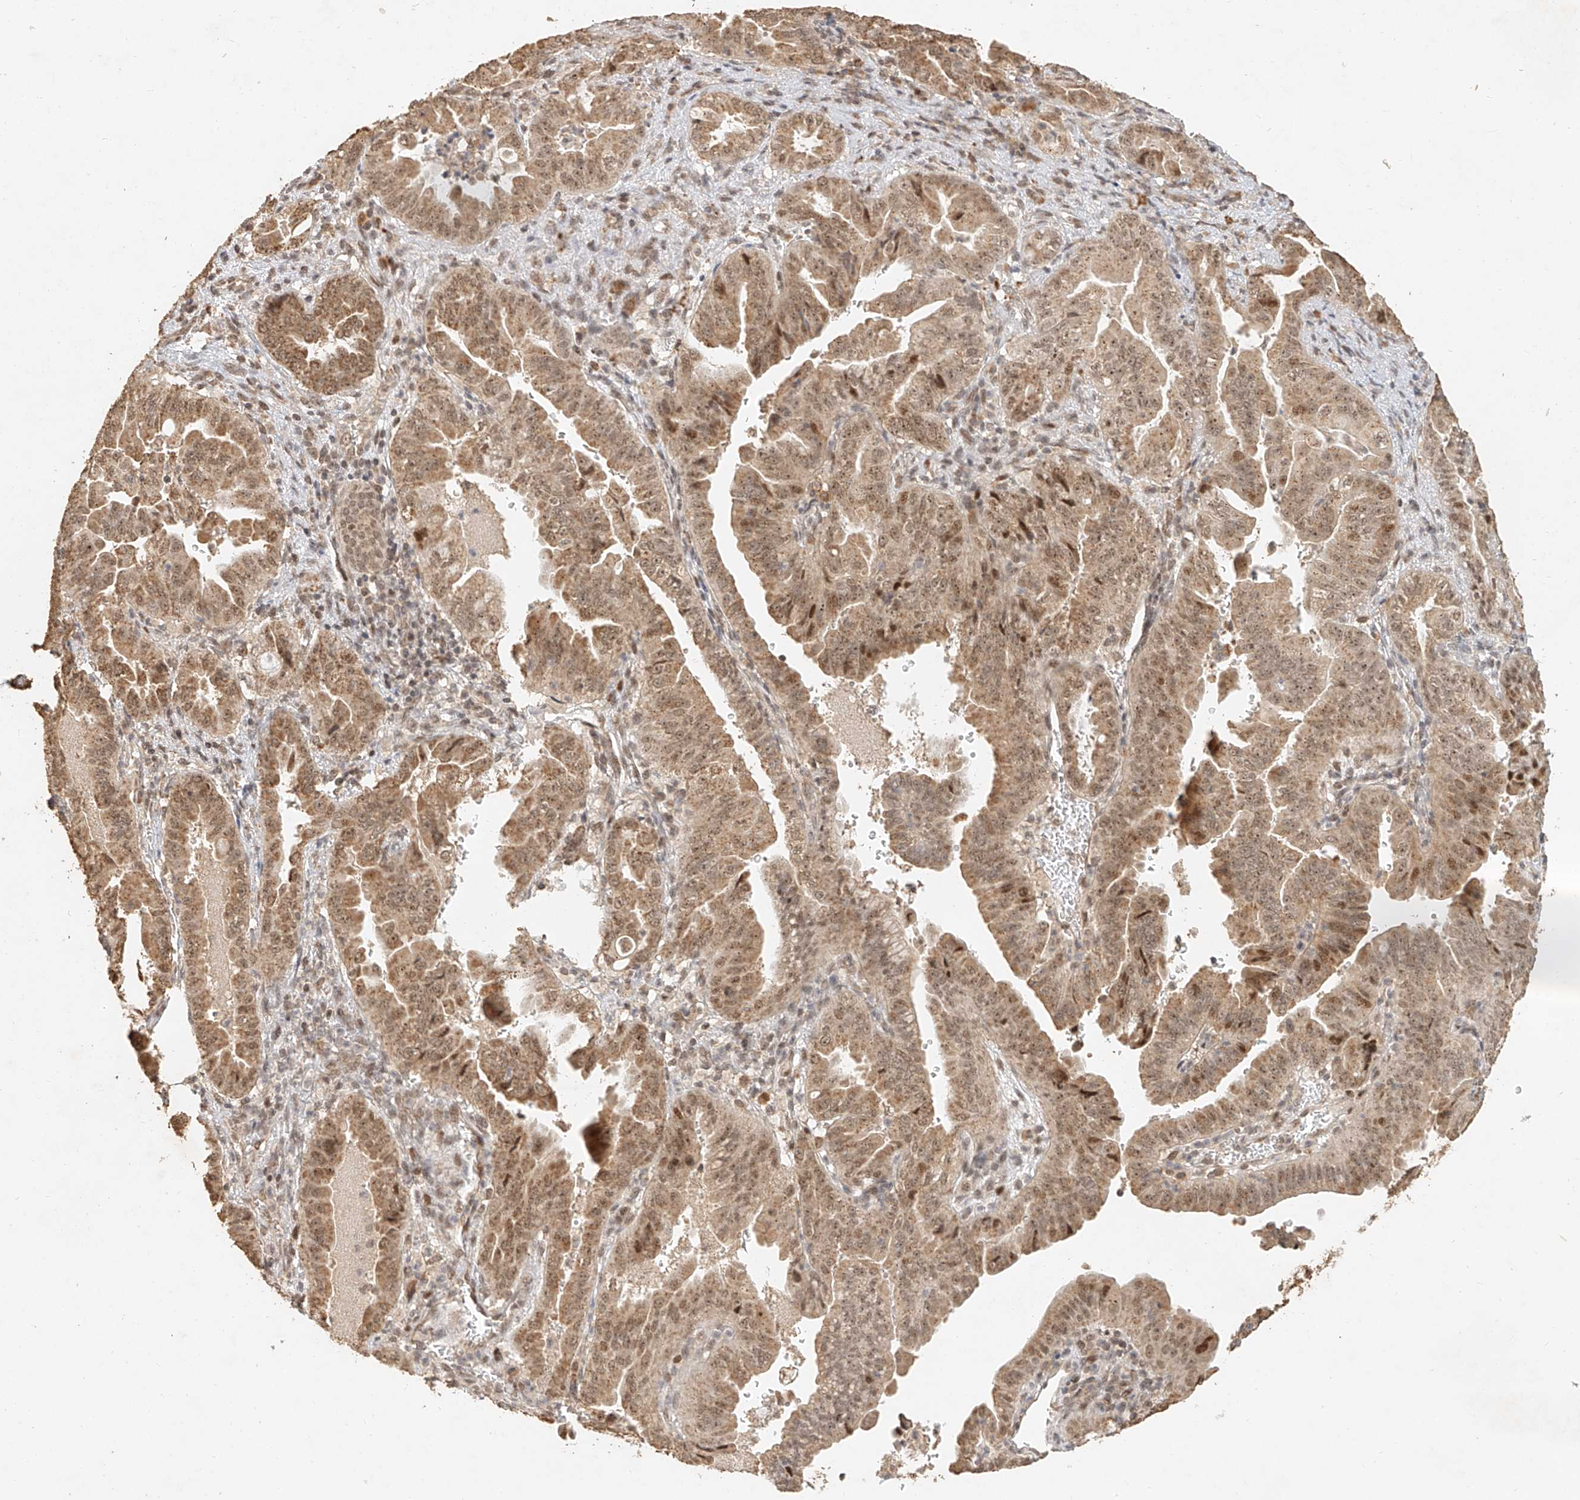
{"staining": {"intensity": "moderate", "quantity": ">75%", "location": "cytoplasmic/membranous,nuclear"}, "tissue": "pancreatic cancer", "cell_type": "Tumor cells", "image_type": "cancer", "snomed": [{"axis": "morphology", "description": "Adenocarcinoma, NOS"}, {"axis": "topography", "description": "Pancreas"}], "caption": "Immunohistochemical staining of human pancreatic cancer (adenocarcinoma) exhibits medium levels of moderate cytoplasmic/membranous and nuclear positivity in approximately >75% of tumor cells. Using DAB (3,3'-diaminobenzidine) (brown) and hematoxylin (blue) stains, captured at high magnification using brightfield microscopy.", "gene": "CXorf58", "patient": {"sex": "male", "age": 70}}